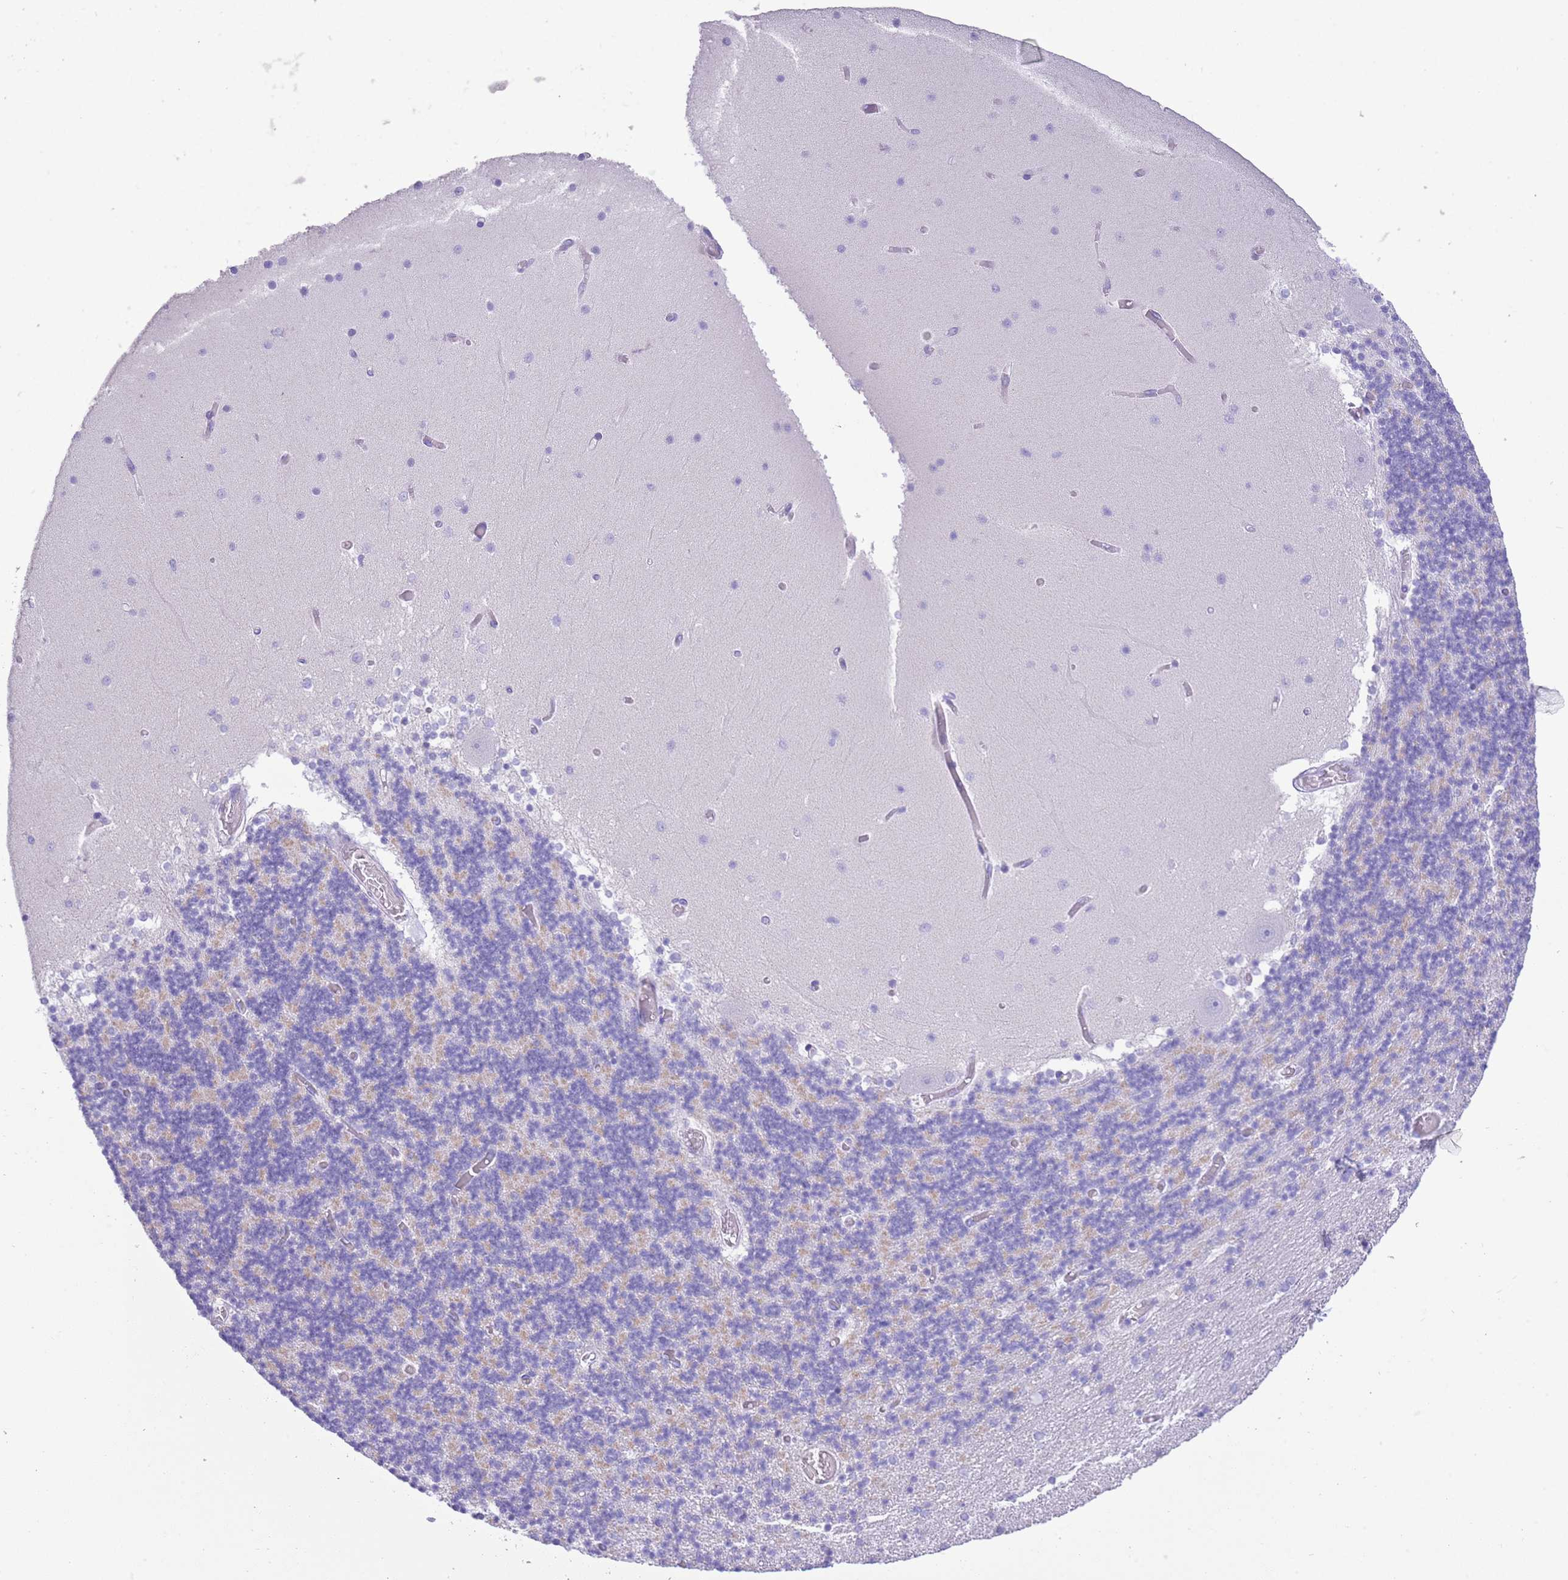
{"staining": {"intensity": "negative", "quantity": "none", "location": "none"}, "tissue": "cerebellum", "cell_type": "Cells in granular layer", "image_type": "normal", "snomed": [{"axis": "morphology", "description": "Normal tissue, NOS"}, {"axis": "topography", "description": "Cerebellum"}], "caption": "Immunohistochemistry (IHC) image of unremarkable human cerebellum stained for a protein (brown), which exhibits no staining in cells in granular layer. Nuclei are stained in blue.", "gene": "ACR", "patient": {"sex": "female", "age": 28}}